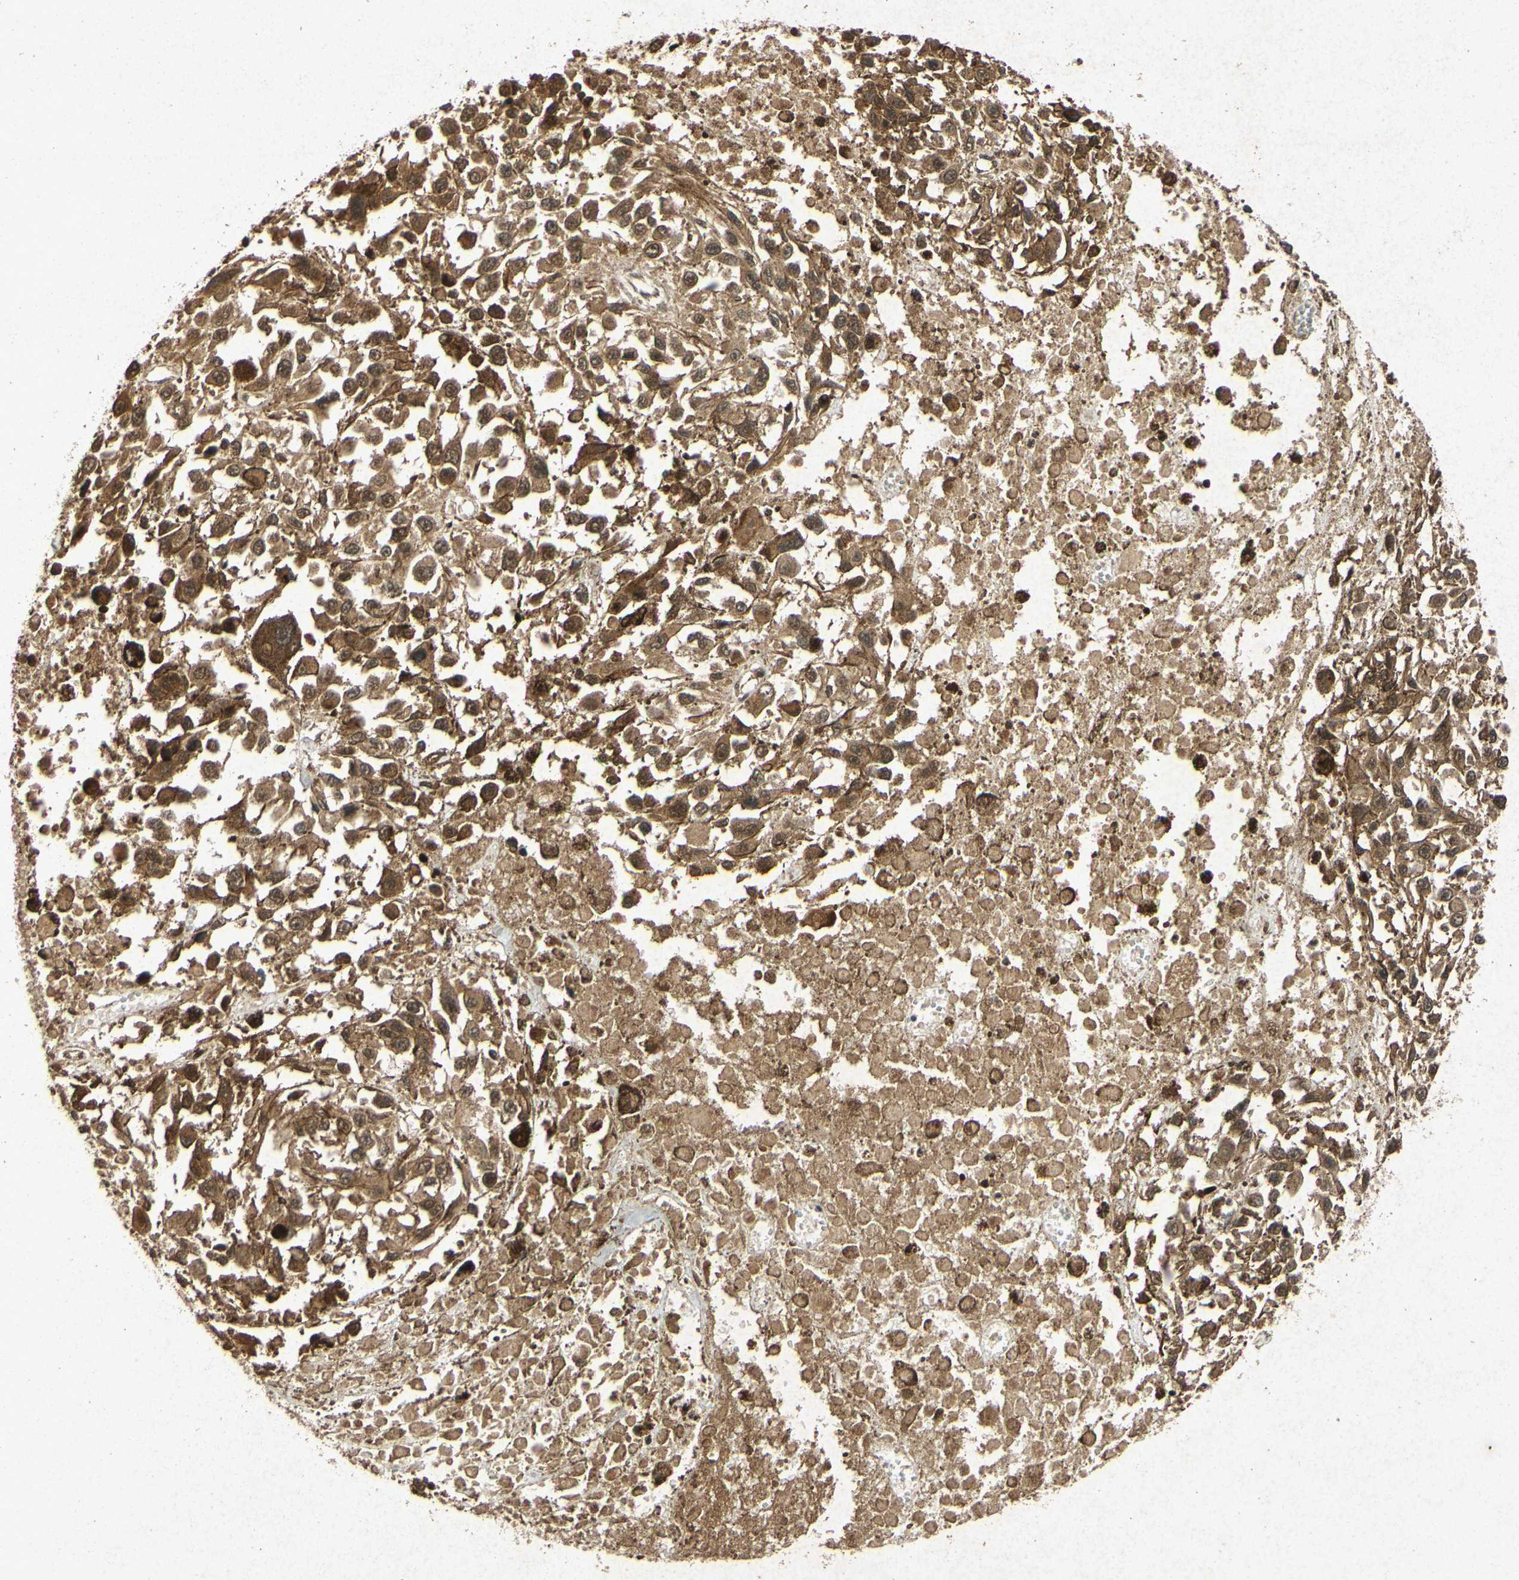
{"staining": {"intensity": "strong", "quantity": ">75%", "location": "cytoplasmic/membranous"}, "tissue": "melanoma", "cell_type": "Tumor cells", "image_type": "cancer", "snomed": [{"axis": "morphology", "description": "Malignant melanoma, Metastatic site"}, {"axis": "topography", "description": "Lymph node"}], "caption": "The micrograph reveals a brown stain indicating the presence of a protein in the cytoplasmic/membranous of tumor cells in malignant melanoma (metastatic site).", "gene": "ATP6V1H", "patient": {"sex": "male", "age": 59}}